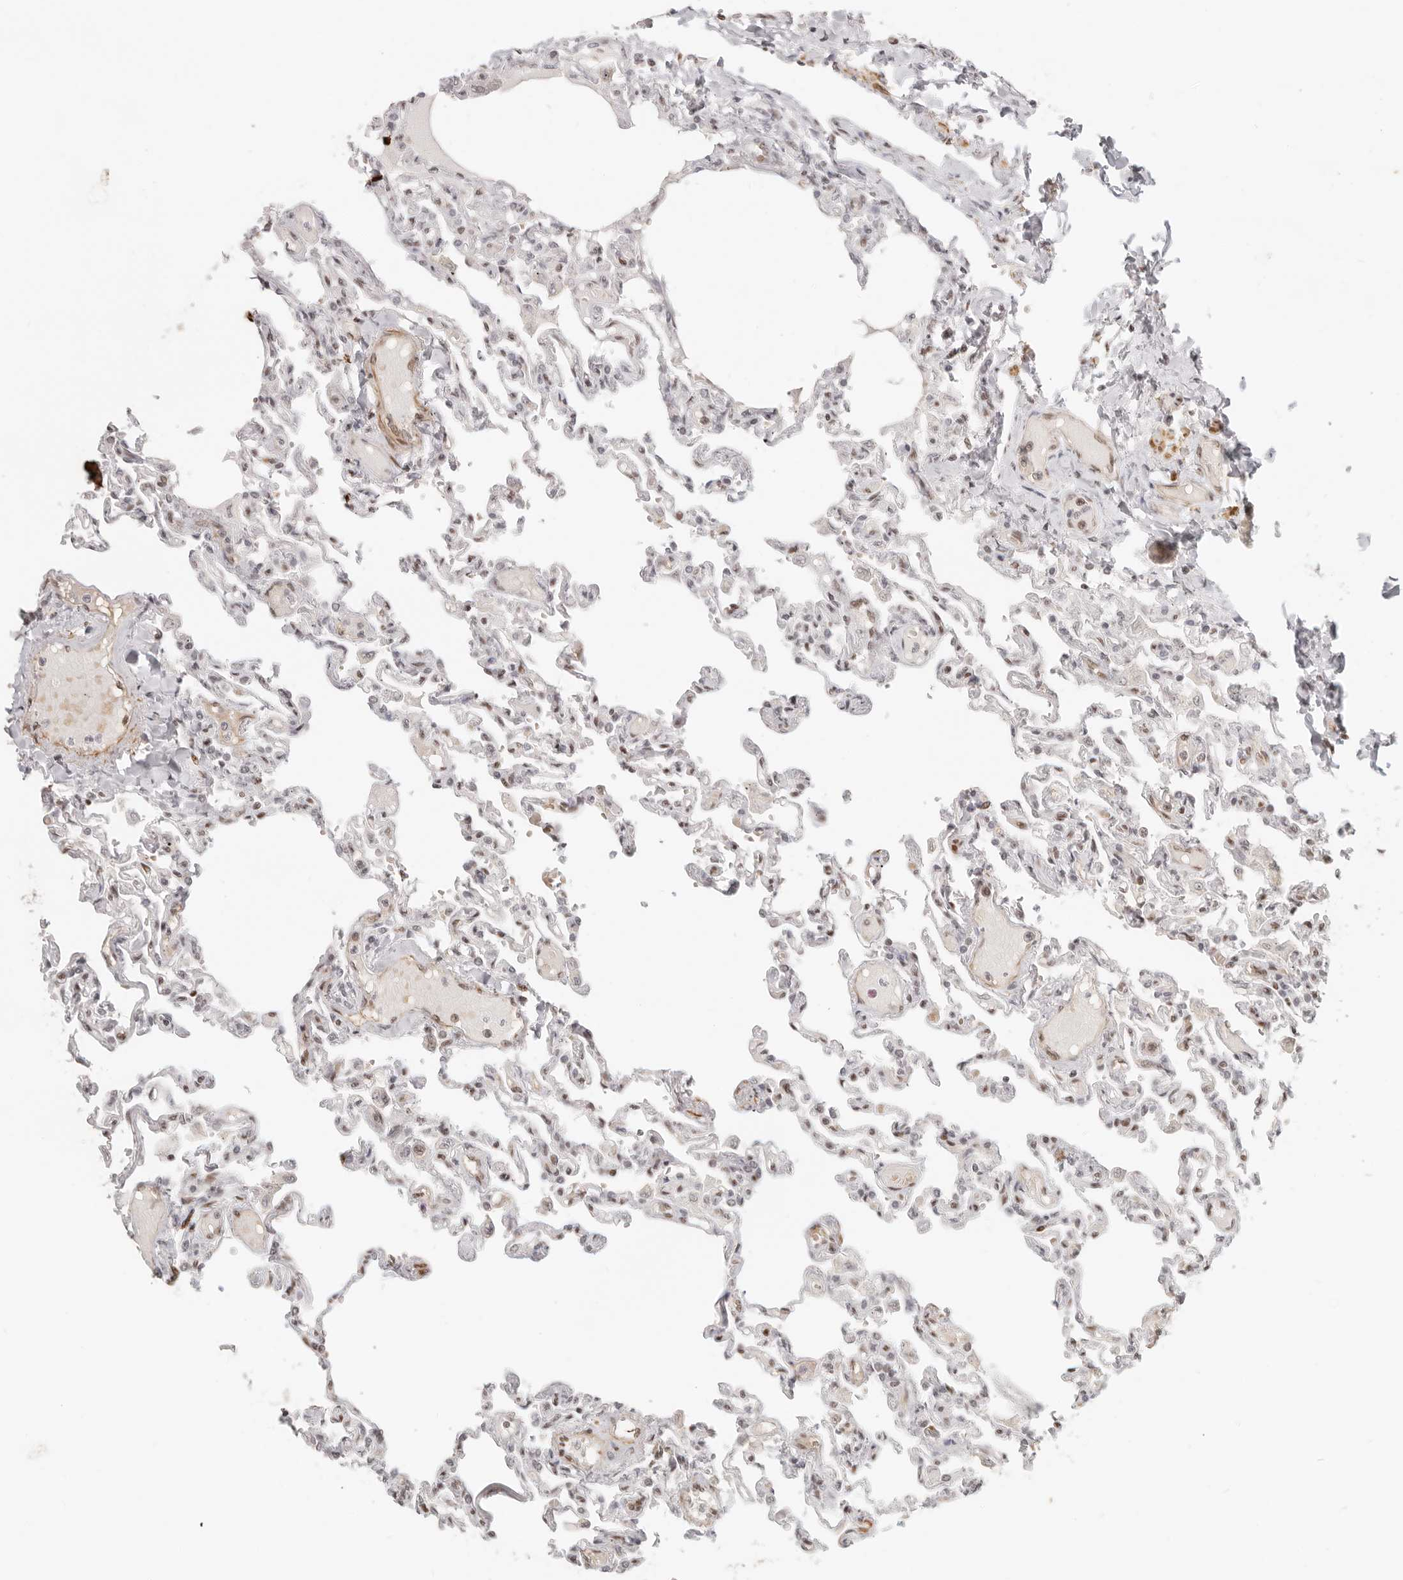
{"staining": {"intensity": "moderate", "quantity": "25%-75%", "location": "nuclear"}, "tissue": "lung", "cell_type": "Alveolar cells", "image_type": "normal", "snomed": [{"axis": "morphology", "description": "Normal tissue, NOS"}, {"axis": "topography", "description": "Lung"}], "caption": "Brown immunohistochemical staining in unremarkable lung displays moderate nuclear staining in about 25%-75% of alveolar cells. (Stains: DAB in brown, nuclei in blue, Microscopy: brightfield microscopy at high magnification).", "gene": "GABPA", "patient": {"sex": "male", "age": 21}}